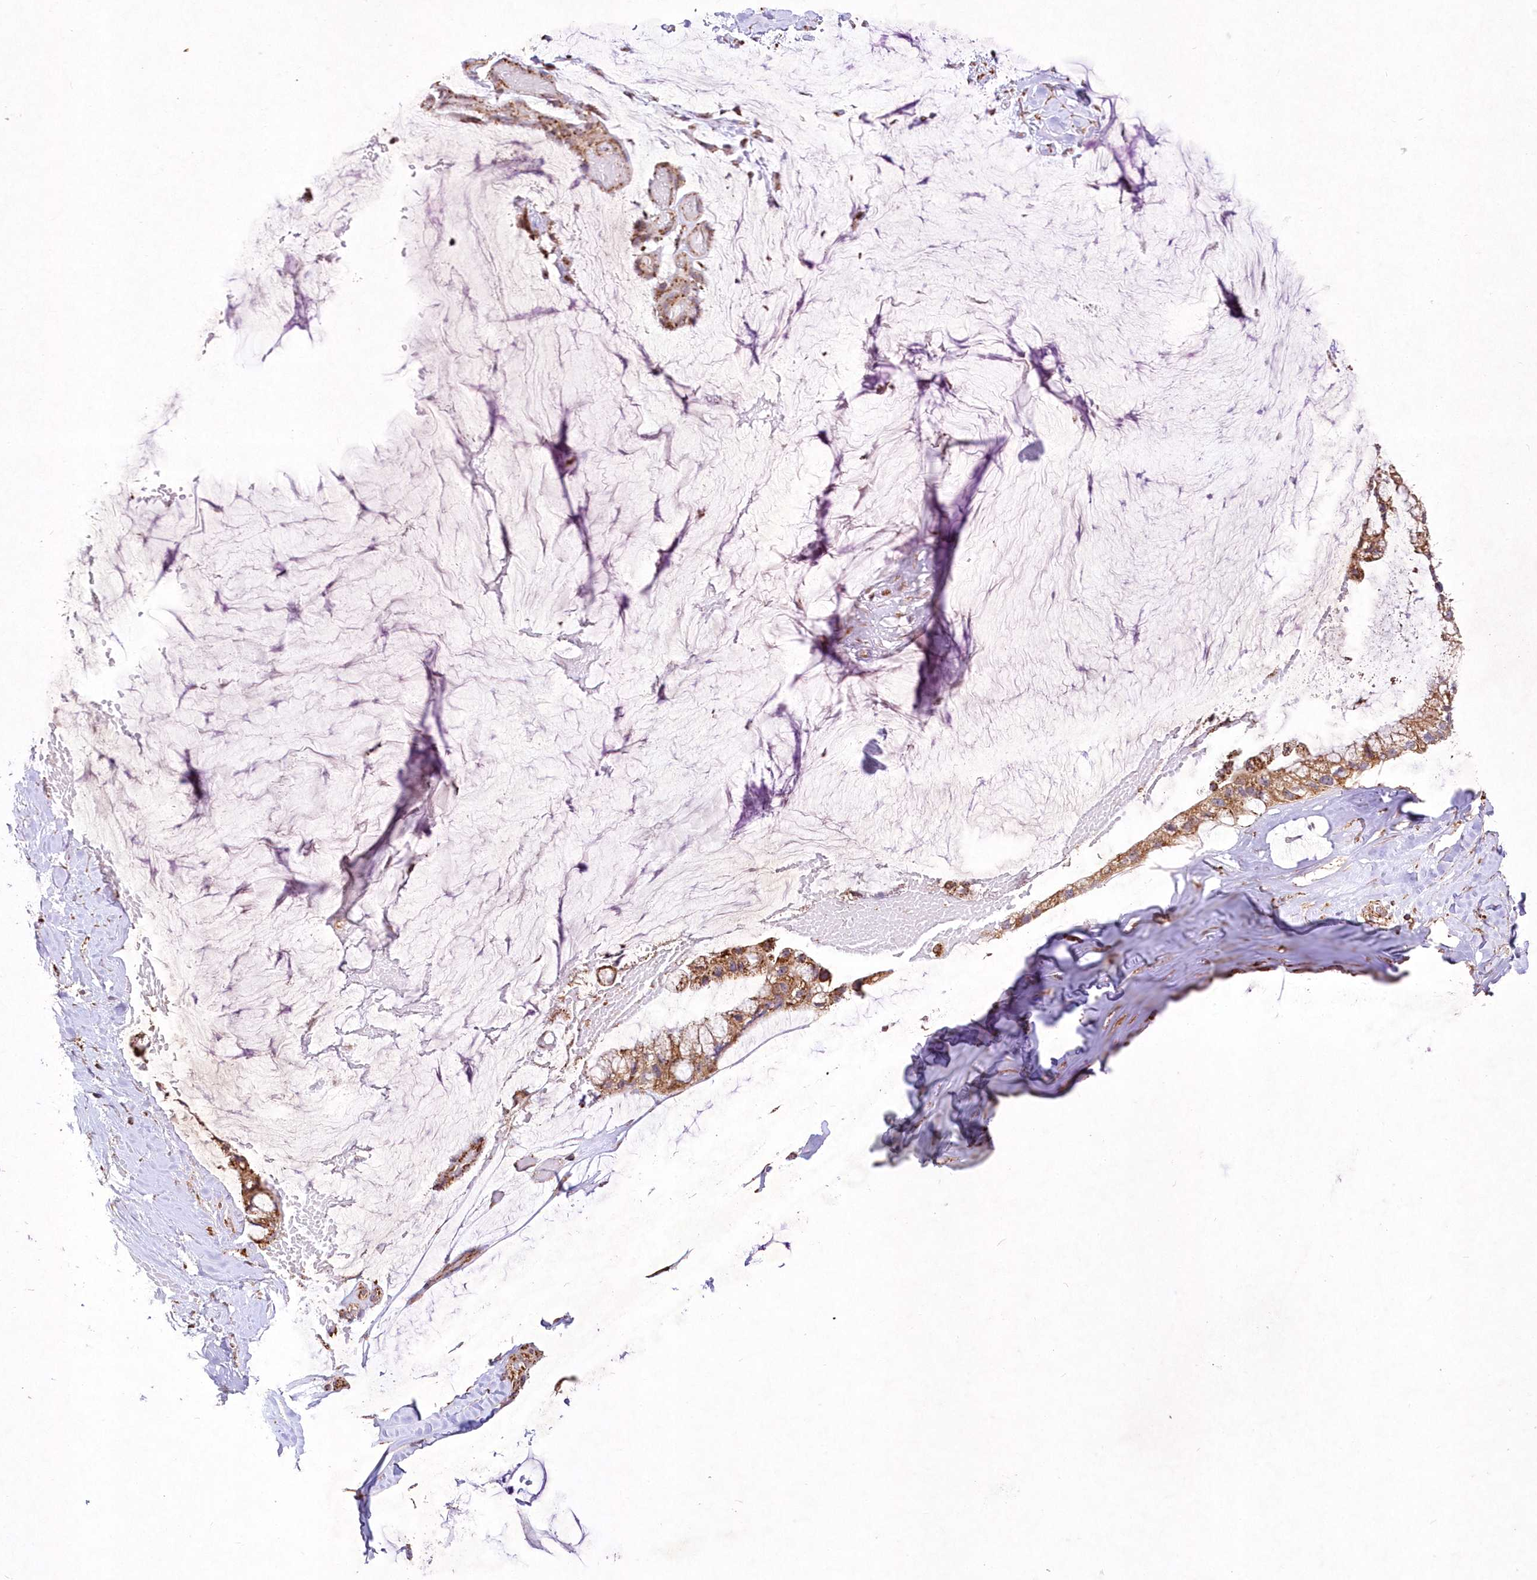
{"staining": {"intensity": "moderate", "quantity": ">75%", "location": "cytoplasmic/membranous"}, "tissue": "ovarian cancer", "cell_type": "Tumor cells", "image_type": "cancer", "snomed": [{"axis": "morphology", "description": "Cystadenocarcinoma, mucinous, NOS"}, {"axis": "topography", "description": "Ovary"}], "caption": "Mucinous cystadenocarcinoma (ovarian) tissue reveals moderate cytoplasmic/membranous staining in about >75% of tumor cells, visualized by immunohistochemistry.", "gene": "ASNSD1", "patient": {"sex": "female", "age": 39}}